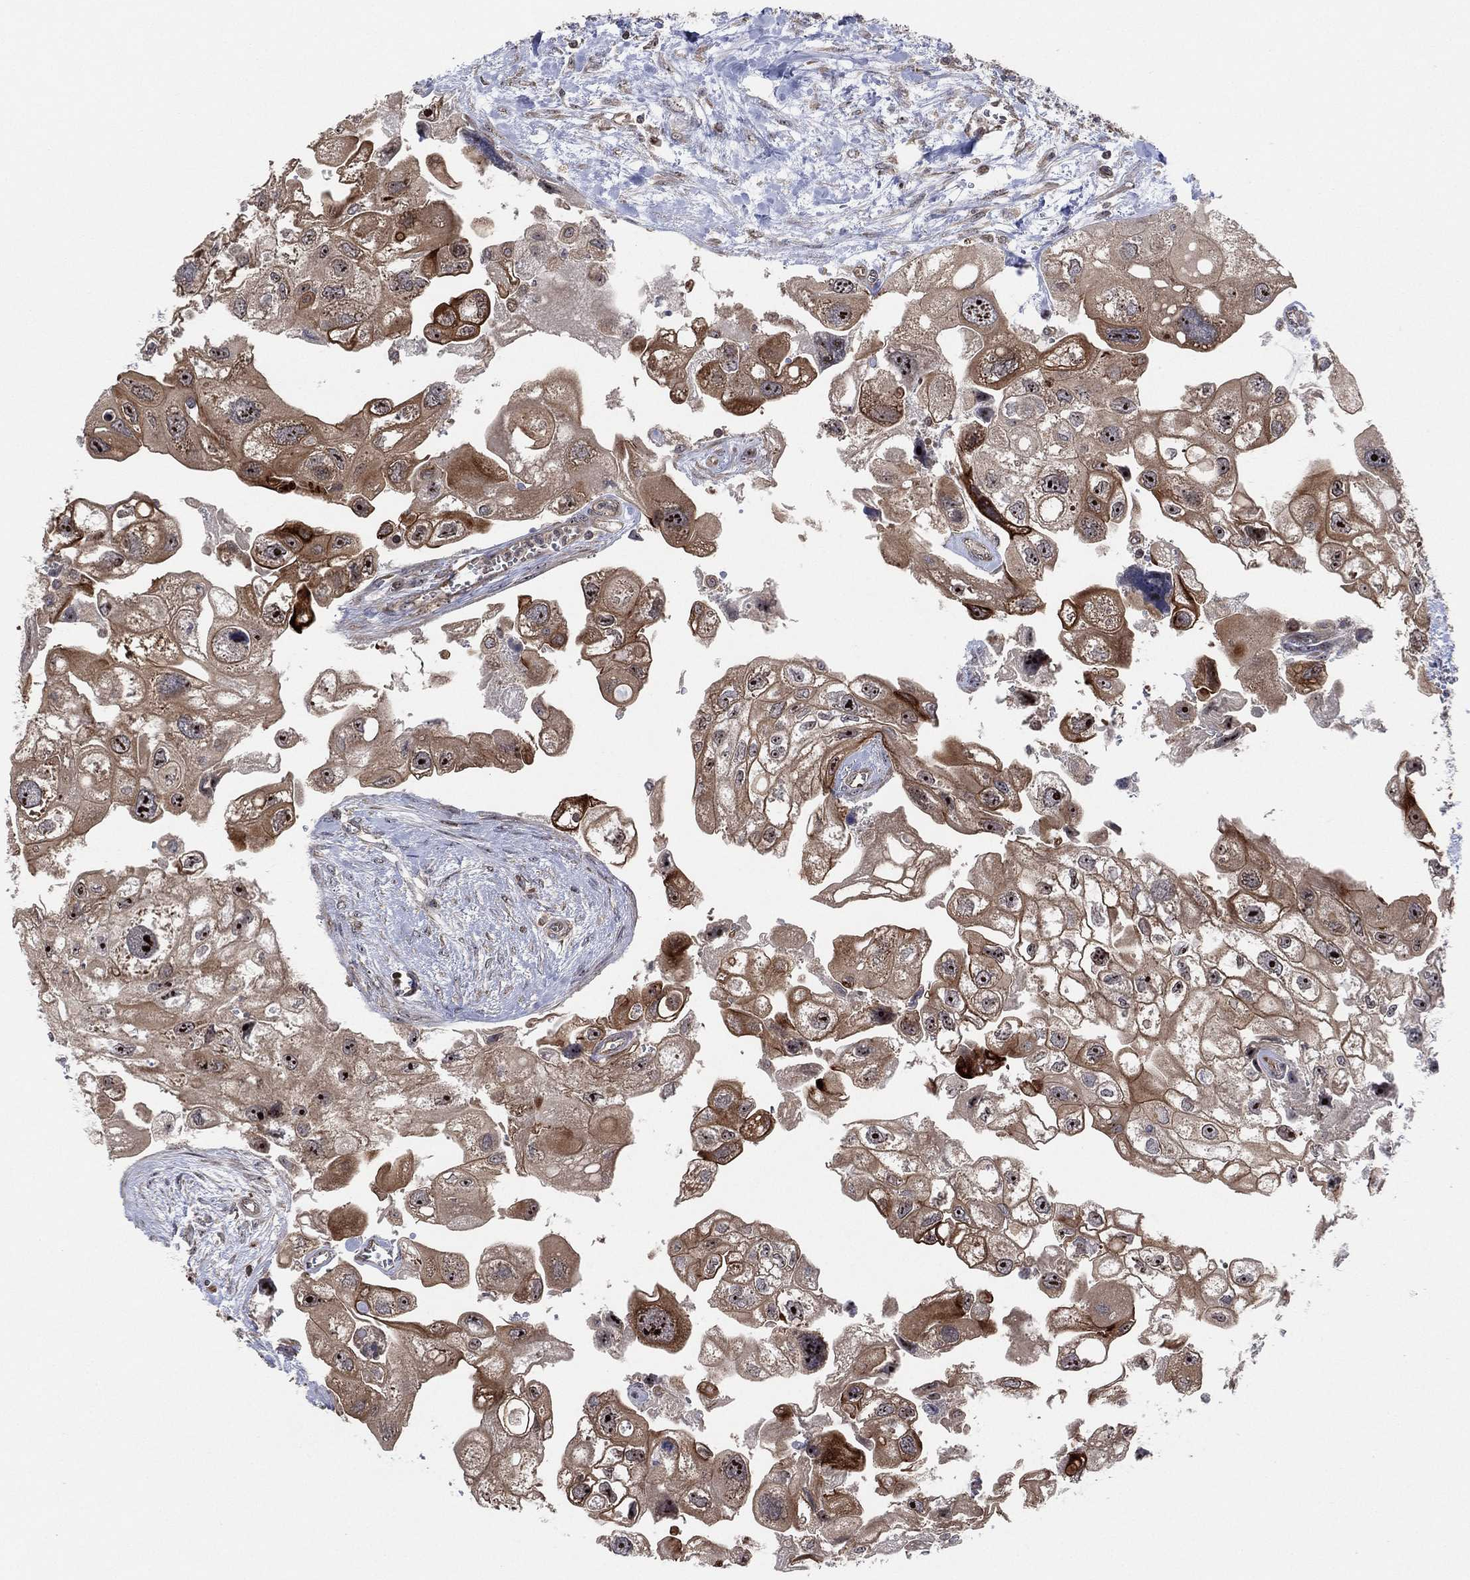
{"staining": {"intensity": "moderate", "quantity": "25%-75%", "location": "cytoplasmic/membranous"}, "tissue": "urothelial cancer", "cell_type": "Tumor cells", "image_type": "cancer", "snomed": [{"axis": "morphology", "description": "Urothelial carcinoma, High grade"}, {"axis": "topography", "description": "Urinary bladder"}], "caption": "Immunohistochemistry image of human urothelial cancer stained for a protein (brown), which shows medium levels of moderate cytoplasmic/membranous positivity in approximately 25%-75% of tumor cells.", "gene": "TMCO1", "patient": {"sex": "male", "age": 59}}